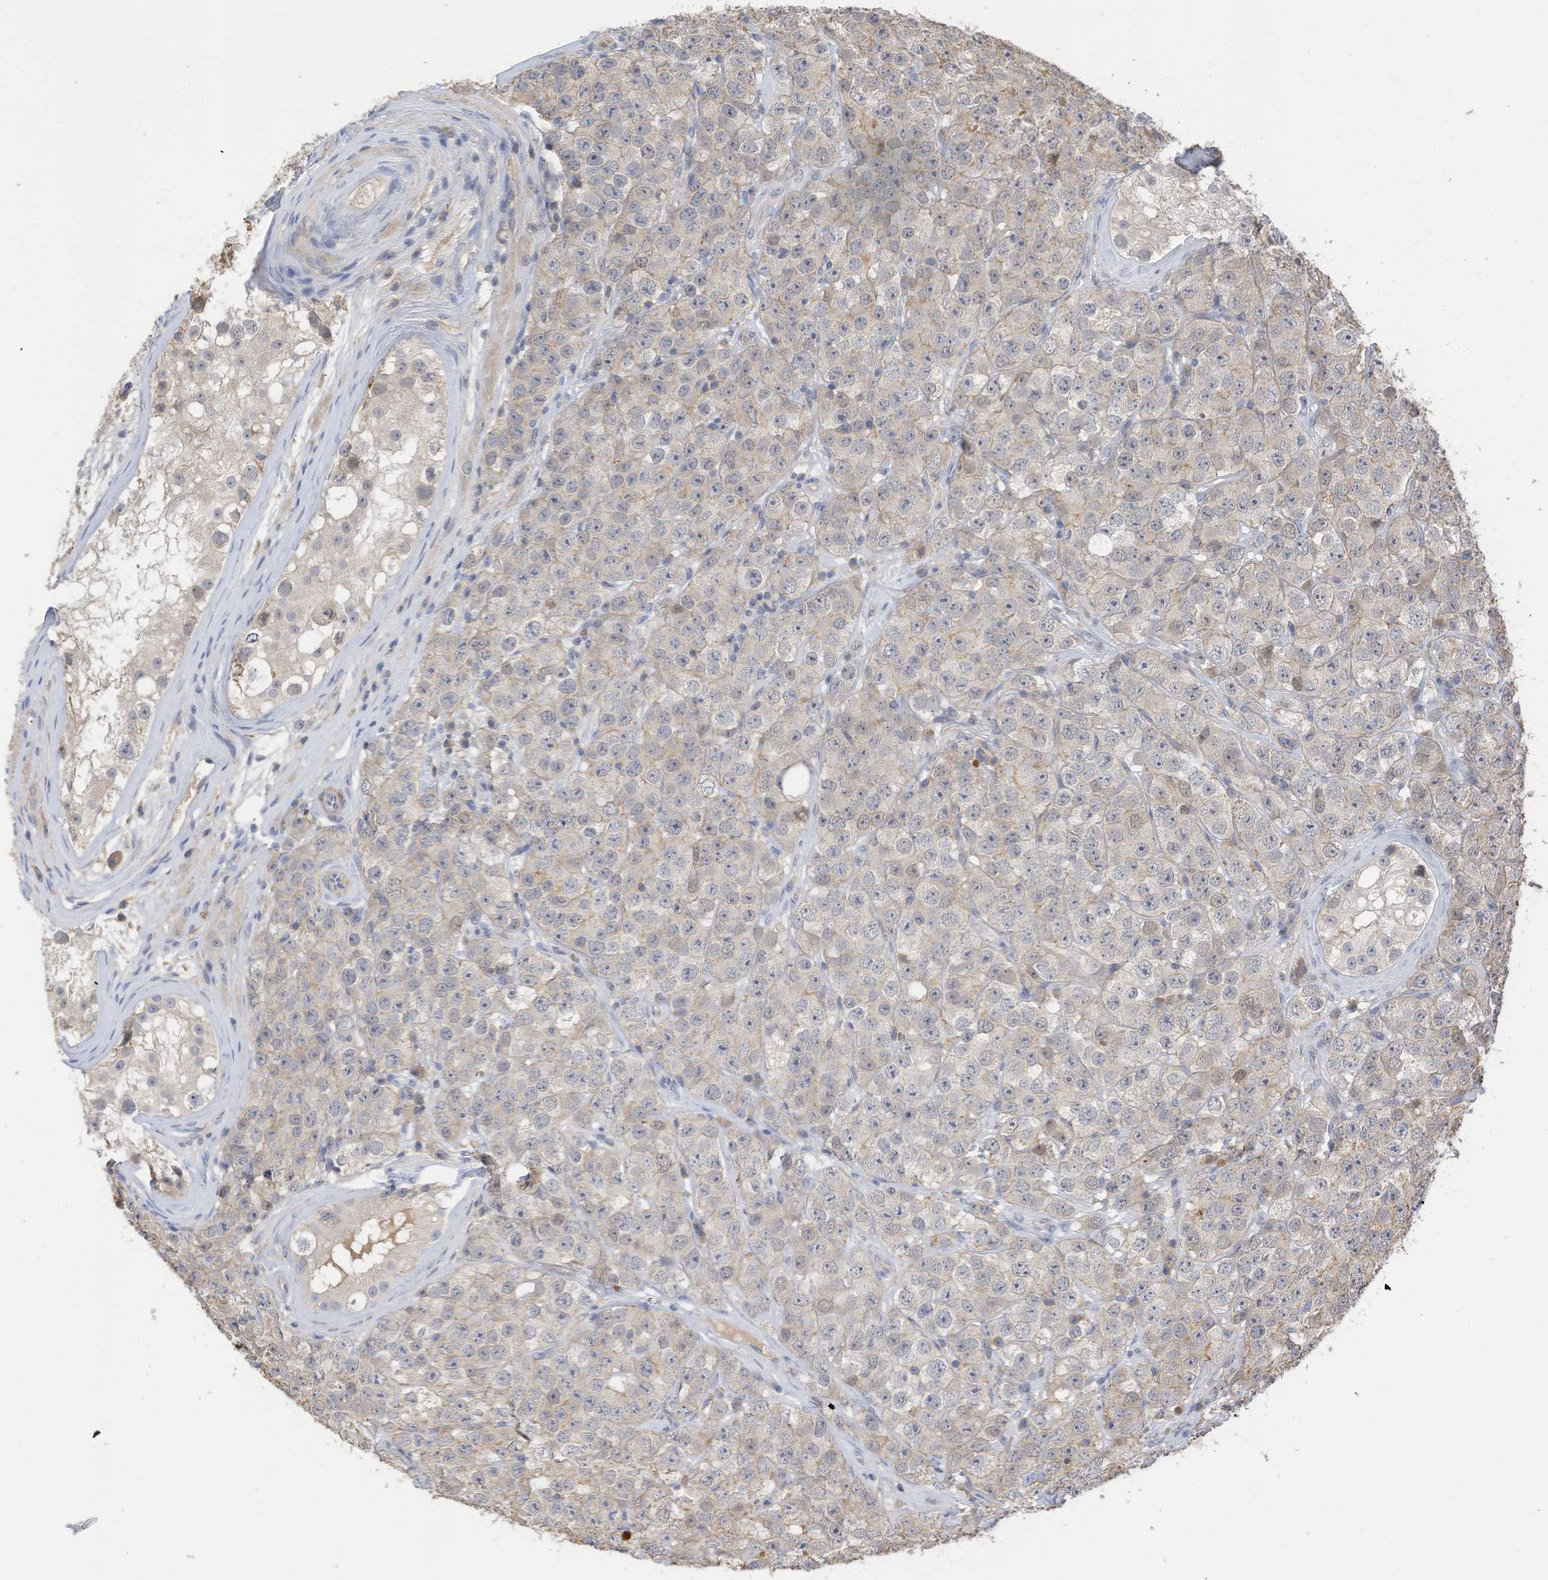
{"staining": {"intensity": "negative", "quantity": "none", "location": "none"}, "tissue": "testis cancer", "cell_type": "Tumor cells", "image_type": "cancer", "snomed": [{"axis": "morphology", "description": "Seminoma, NOS"}, {"axis": "topography", "description": "Testis"}], "caption": "There is no significant expression in tumor cells of seminoma (testis).", "gene": "SLFN14", "patient": {"sex": "male", "age": 28}}